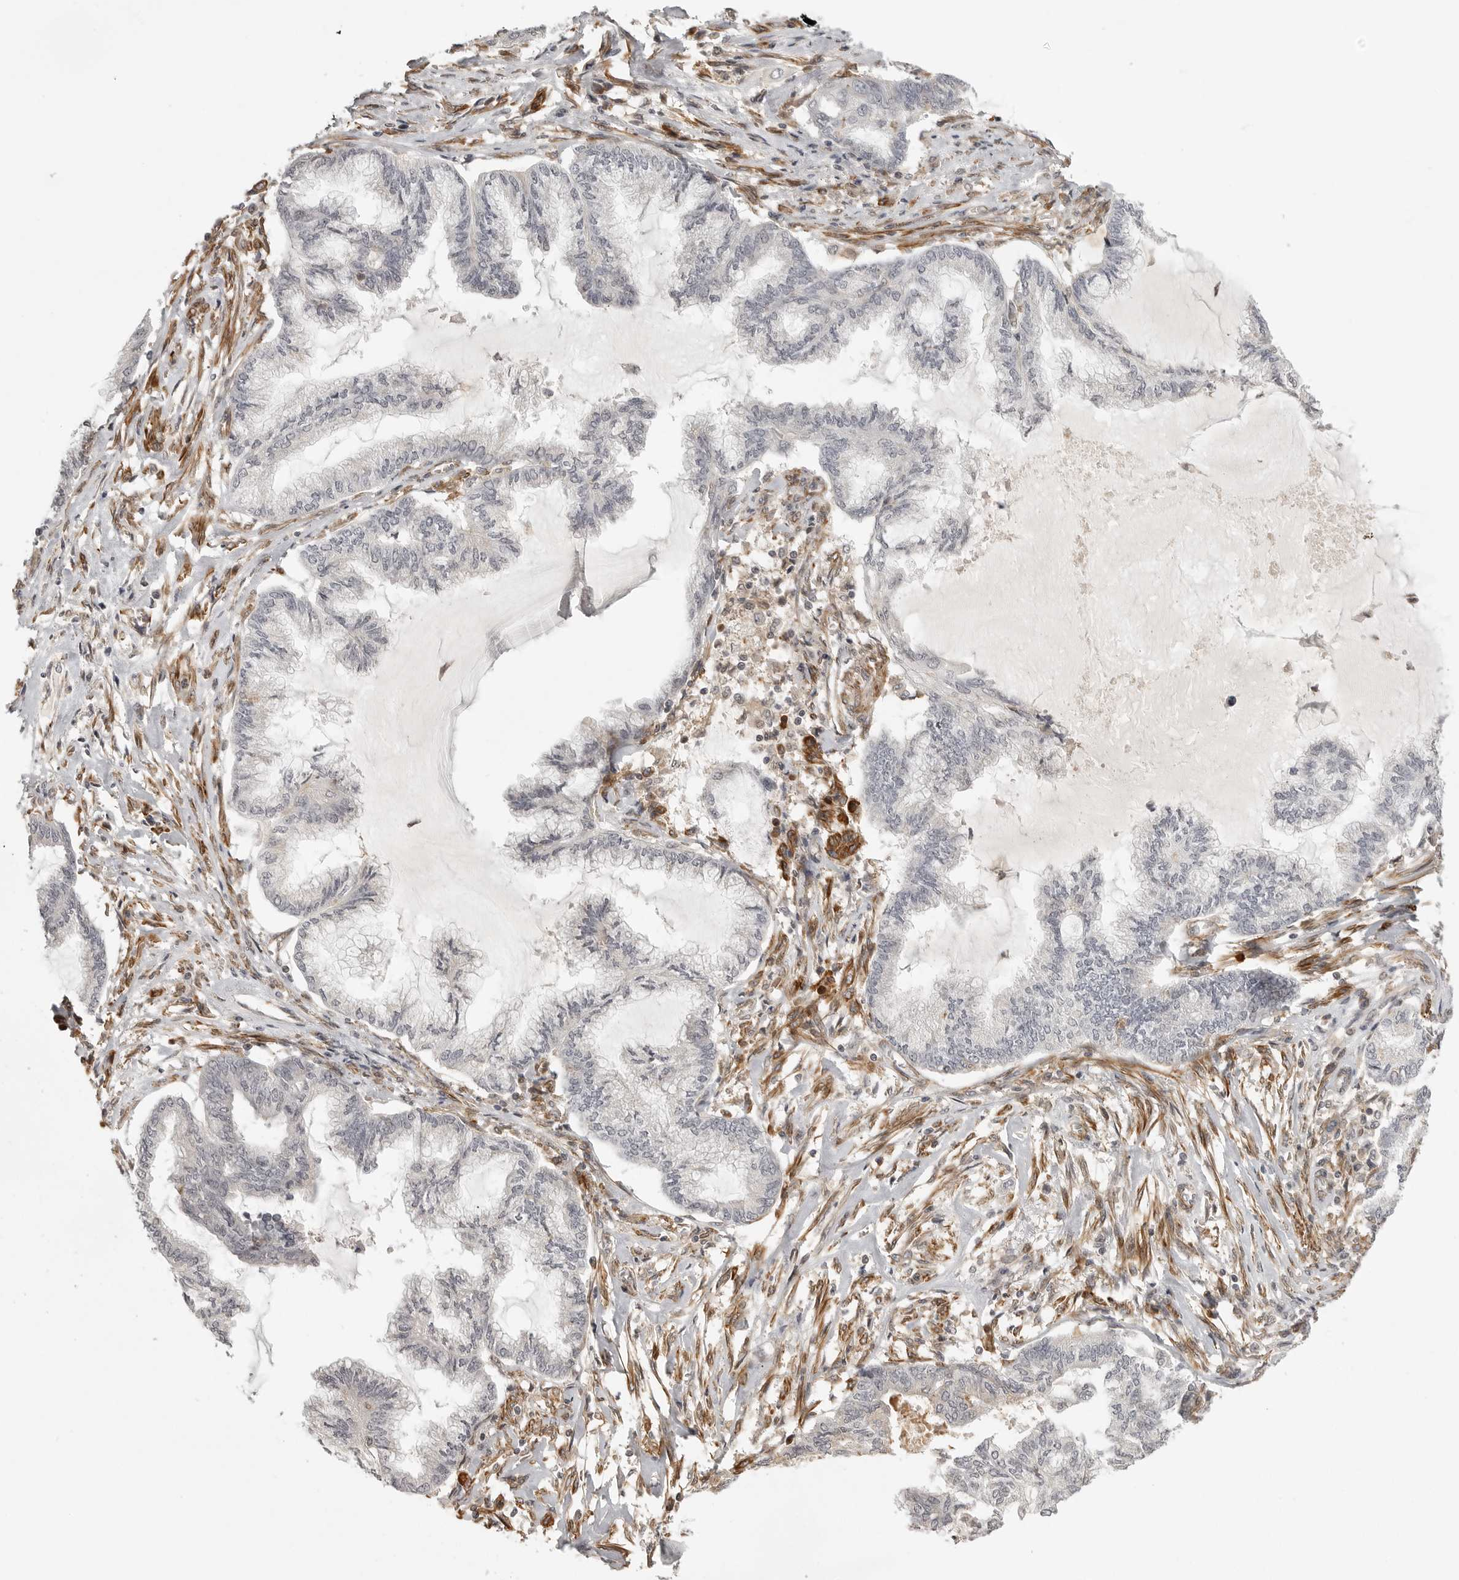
{"staining": {"intensity": "negative", "quantity": "none", "location": "none"}, "tissue": "endometrial cancer", "cell_type": "Tumor cells", "image_type": "cancer", "snomed": [{"axis": "morphology", "description": "Adenocarcinoma, NOS"}, {"axis": "topography", "description": "Endometrium"}], "caption": "Human adenocarcinoma (endometrial) stained for a protein using immunohistochemistry (IHC) displays no staining in tumor cells.", "gene": "TUT4", "patient": {"sex": "female", "age": 86}}